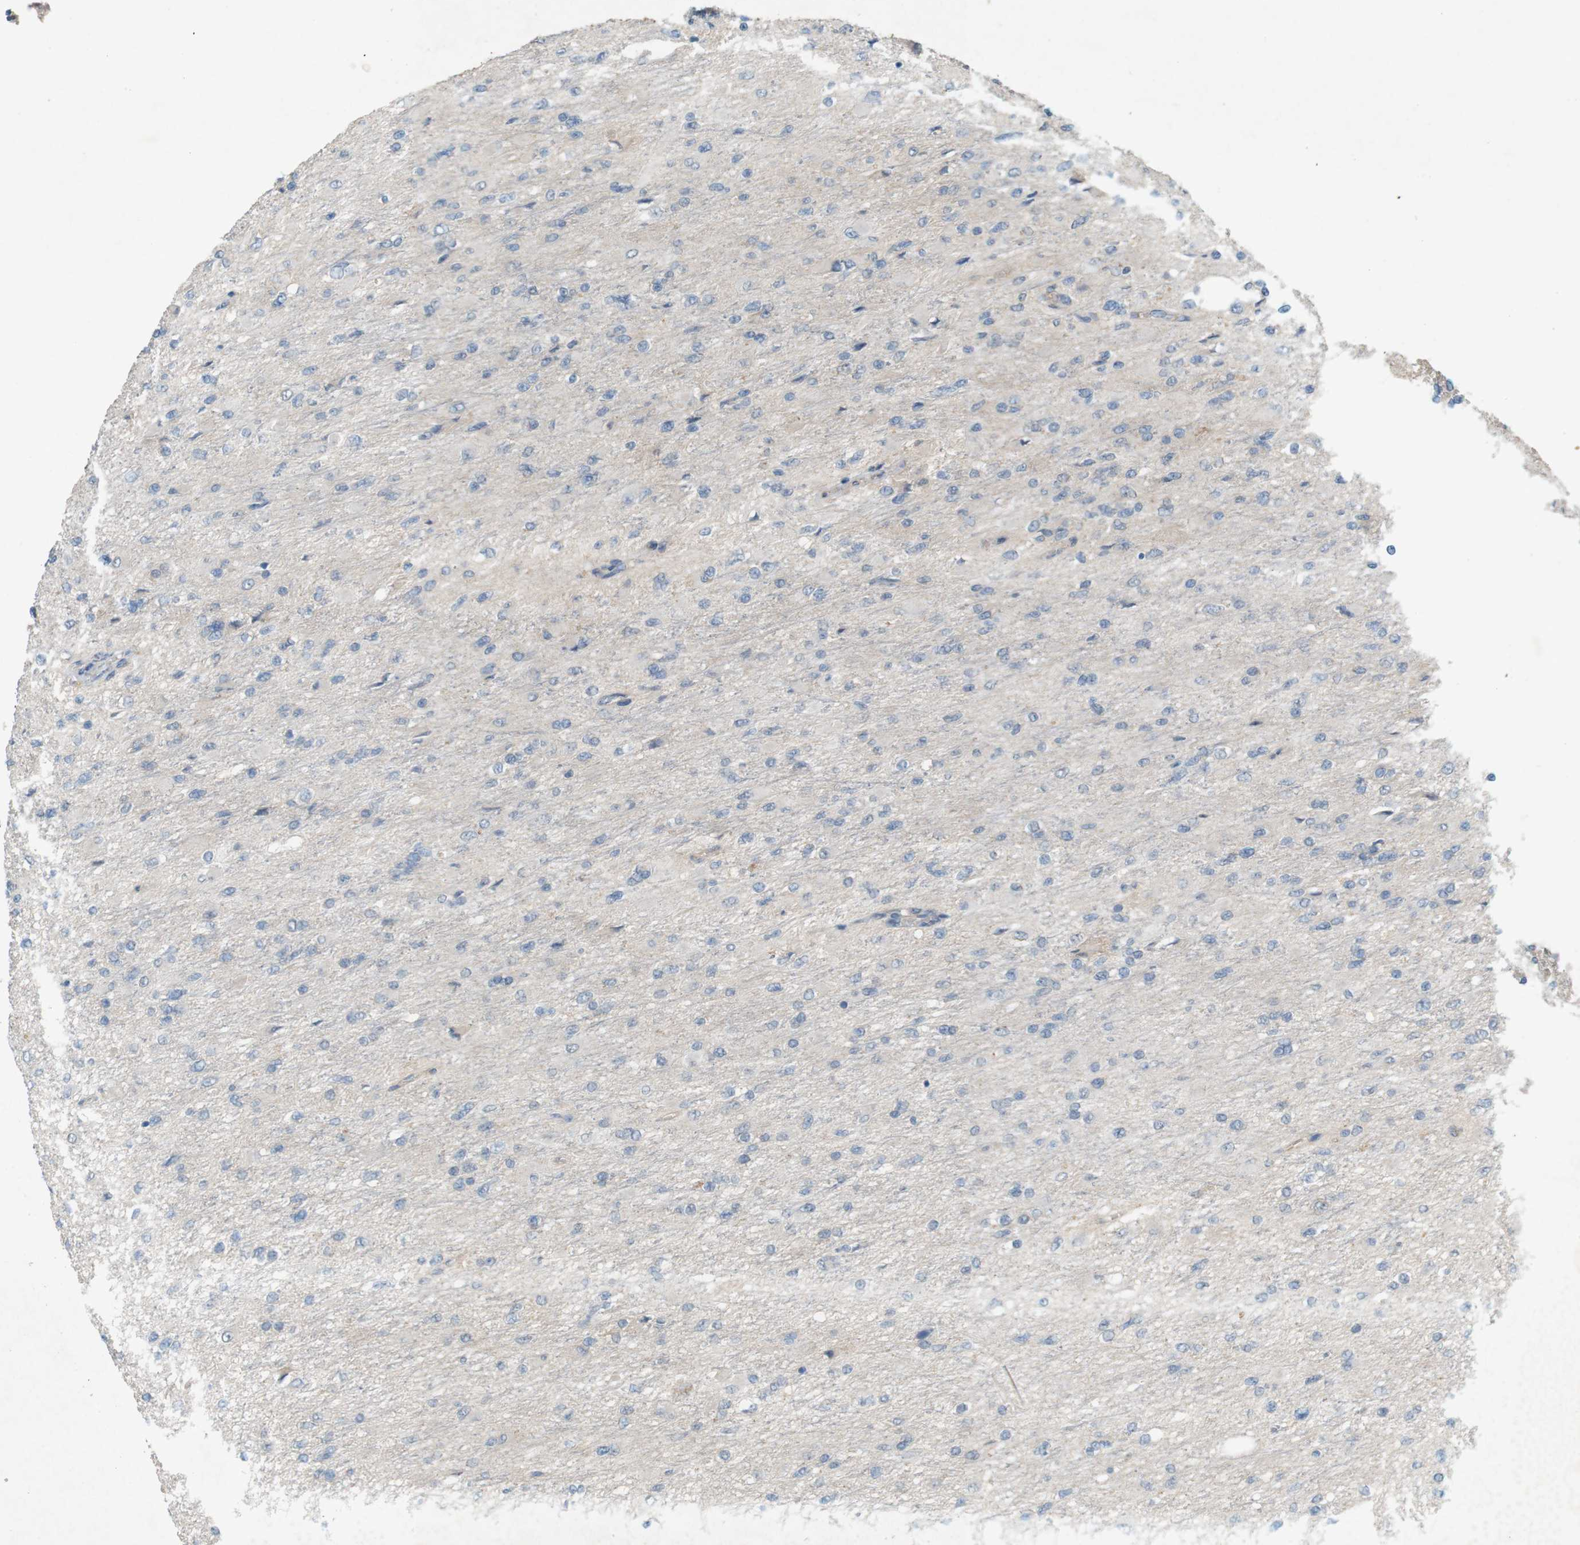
{"staining": {"intensity": "negative", "quantity": "none", "location": "none"}, "tissue": "glioma", "cell_type": "Tumor cells", "image_type": "cancer", "snomed": [{"axis": "morphology", "description": "Glioma, malignant, High grade"}, {"axis": "topography", "description": "Cerebral cortex"}], "caption": "Glioma stained for a protein using IHC shows no positivity tumor cells.", "gene": "PVR", "patient": {"sex": "female", "age": 36}}